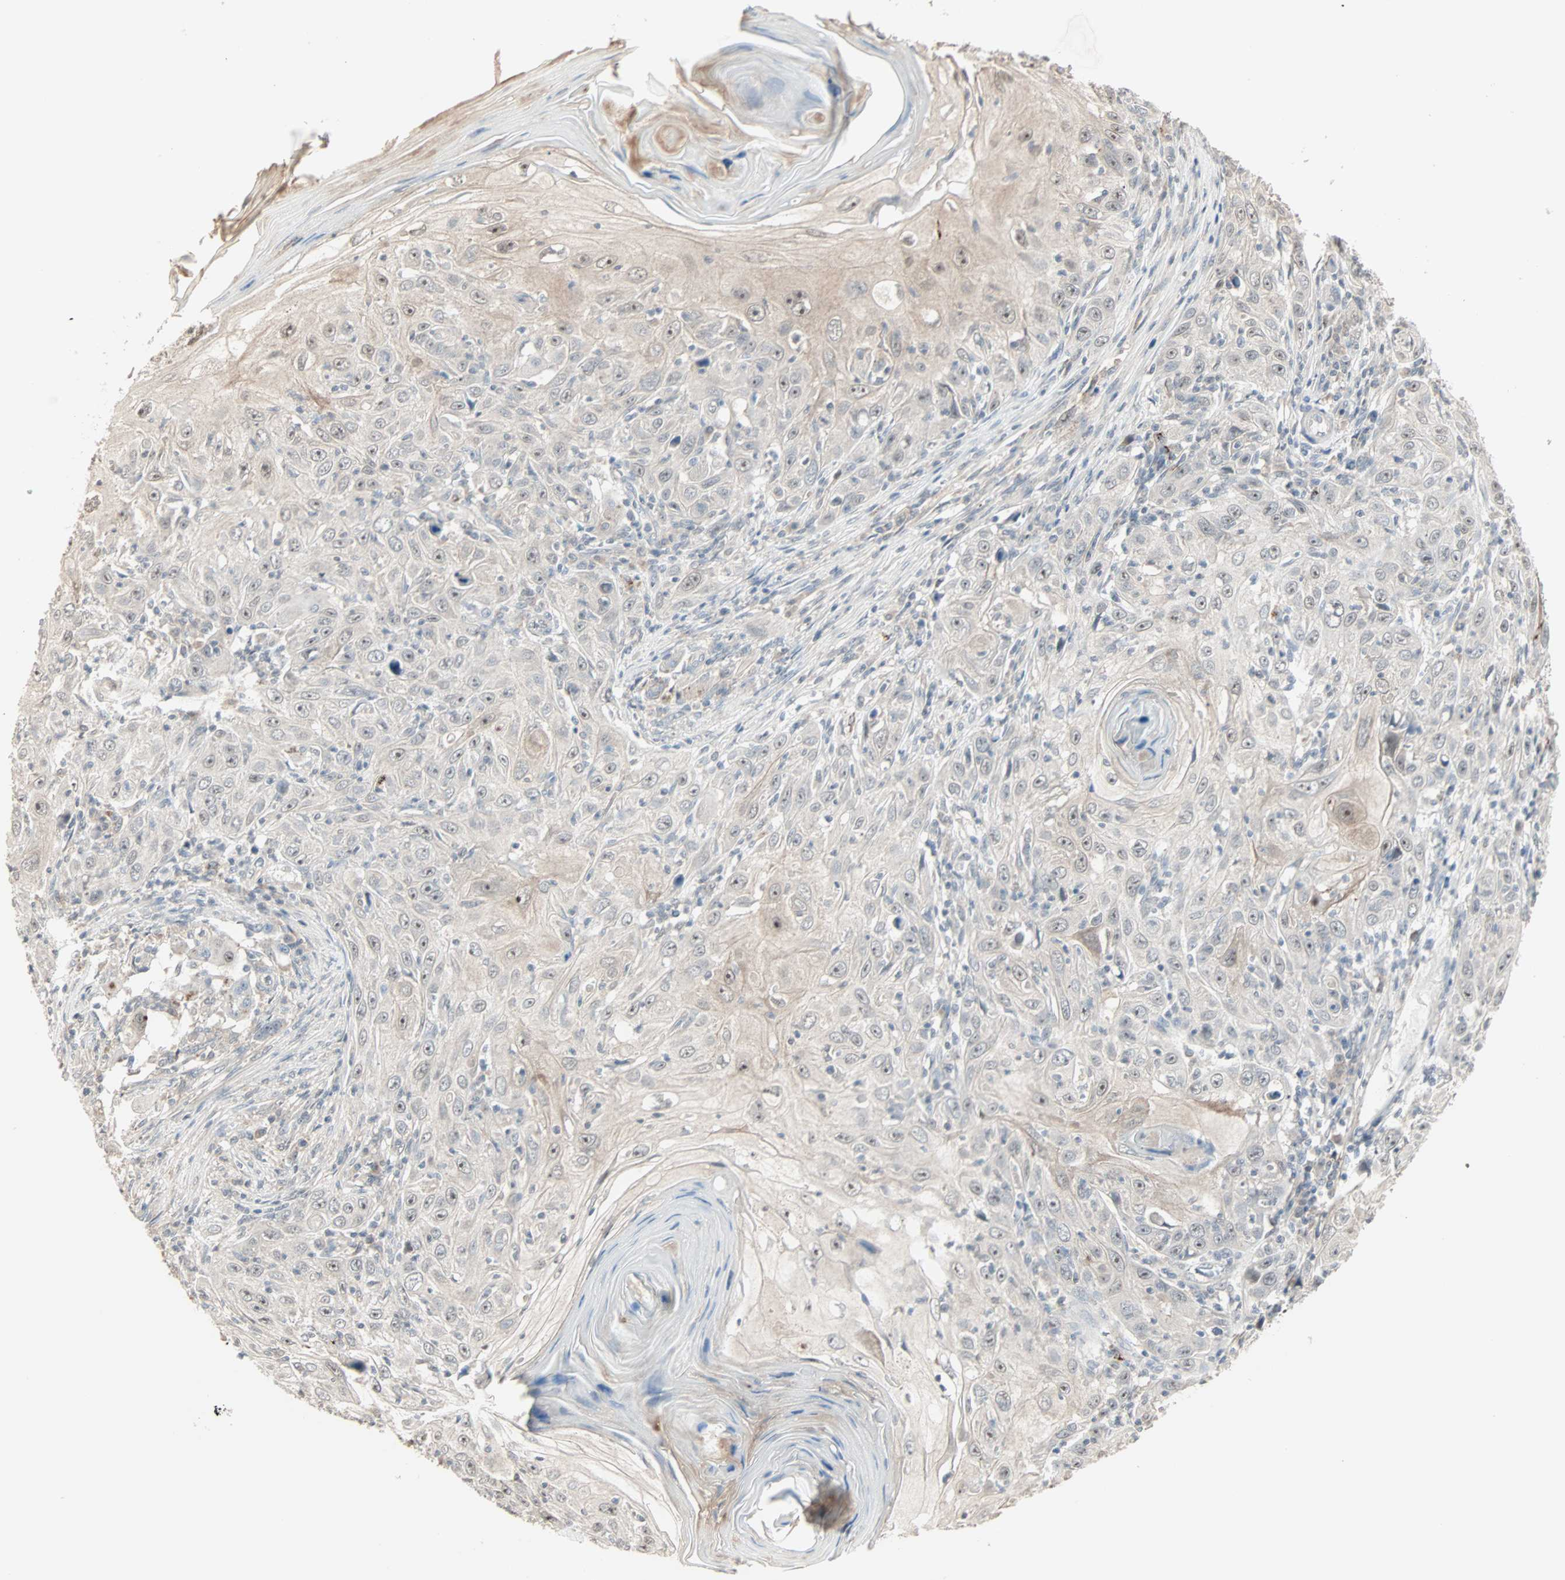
{"staining": {"intensity": "moderate", "quantity": "25%-75%", "location": "nuclear"}, "tissue": "skin cancer", "cell_type": "Tumor cells", "image_type": "cancer", "snomed": [{"axis": "morphology", "description": "Squamous cell carcinoma, NOS"}, {"axis": "topography", "description": "Skin"}], "caption": "A histopathology image of human skin cancer (squamous cell carcinoma) stained for a protein reveals moderate nuclear brown staining in tumor cells. Immunohistochemistry (ihc) stains the protein in brown and the nuclei are stained blue.", "gene": "KDM4A", "patient": {"sex": "female", "age": 88}}